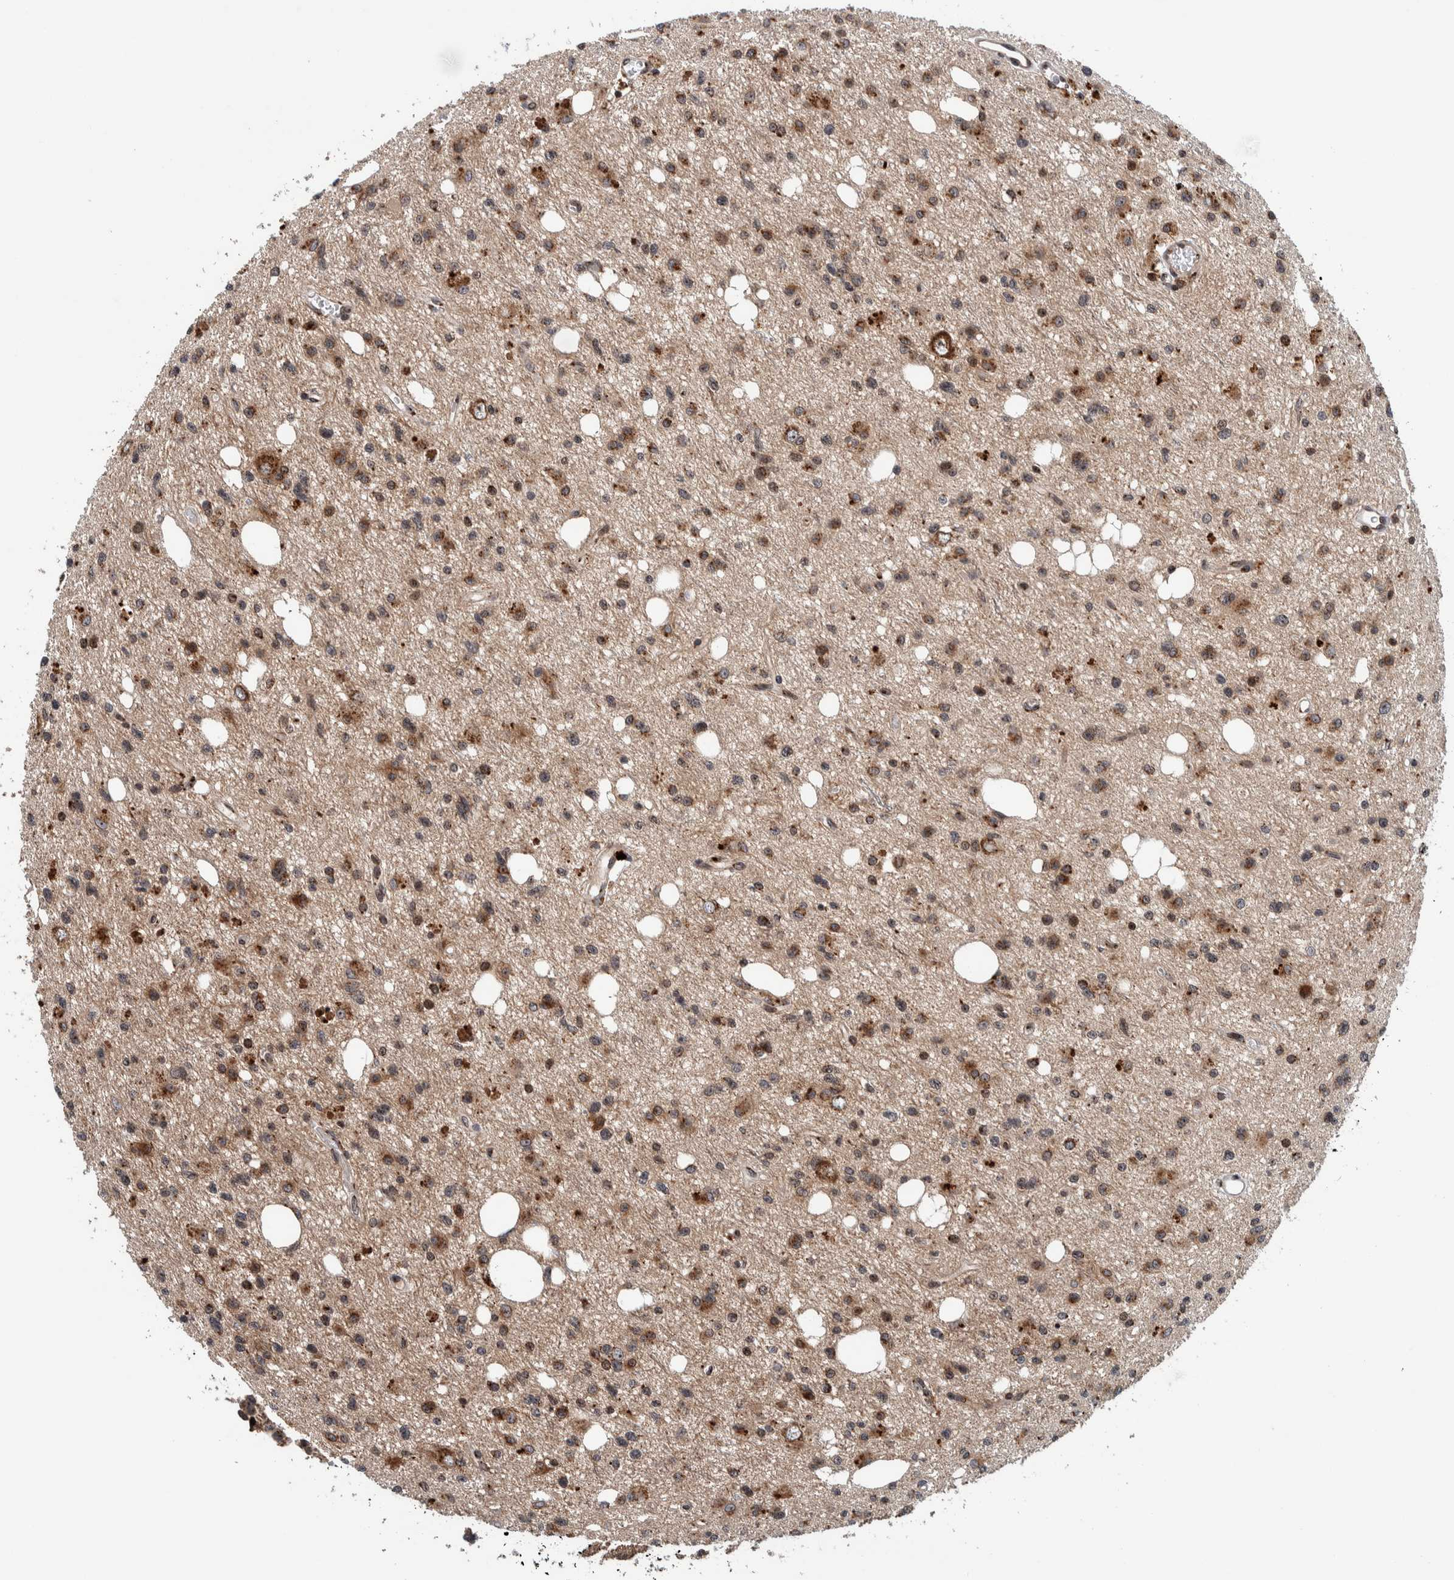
{"staining": {"intensity": "moderate", "quantity": "25%-75%", "location": "cytoplasmic/membranous,nuclear"}, "tissue": "glioma", "cell_type": "Tumor cells", "image_type": "cancer", "snomed": [{"axis": "morphology", "description": "Glioma, malignant, High grade"}, {"axis": "topography", "description": "Brain"}], "caption": "High-grade glioma (malignant) stained for a protein demonstrates moderate cytoplasmic/membranous and nuclear positivity in tumor cells.", "gene": "CCDC182", "patient": {"sex": "female", "age": 62}}